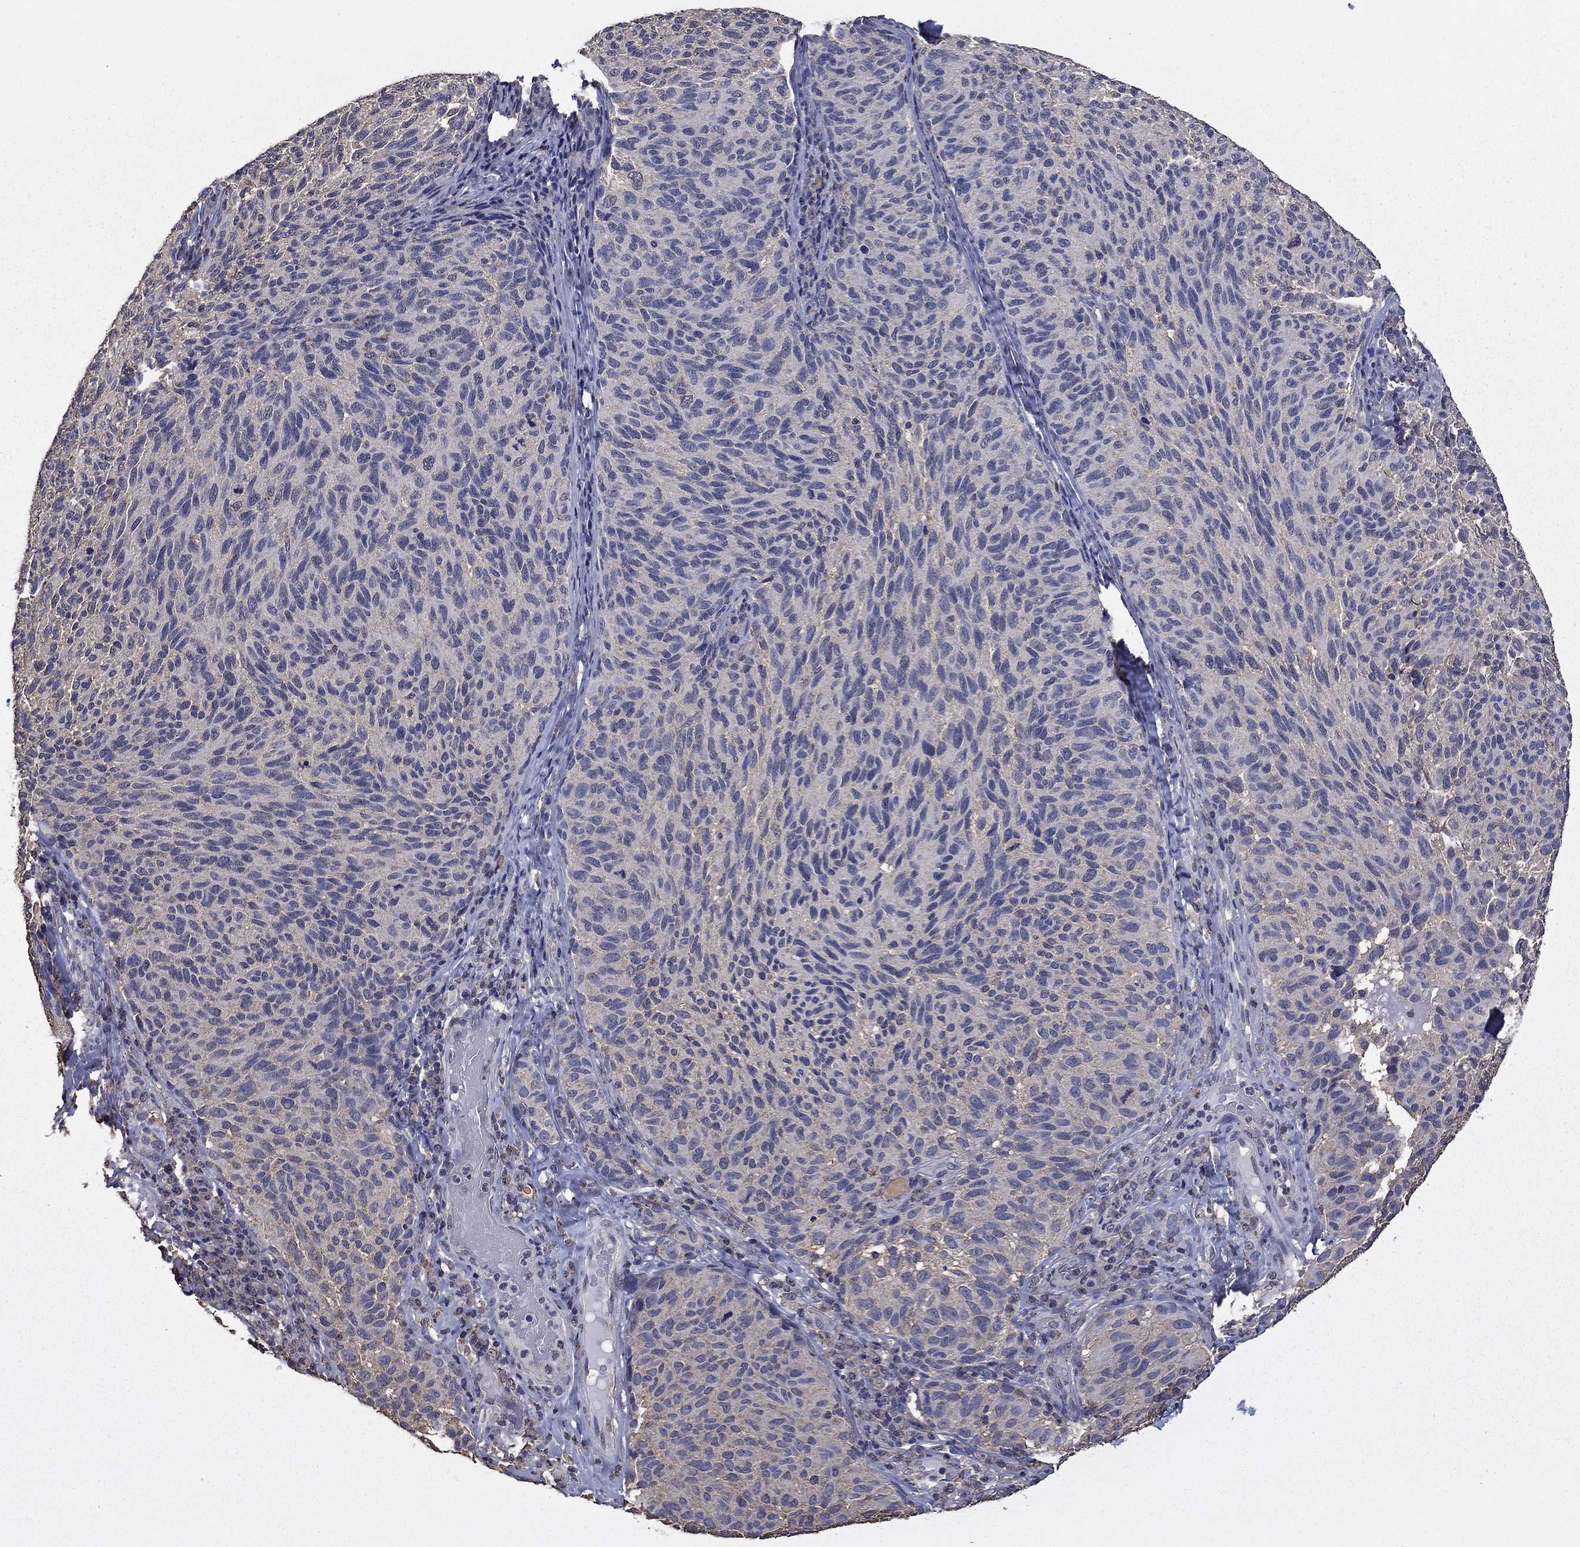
{"staining": {"intensity": "negative", "quantity": "none", "location": "none"}, "tissue": "melanoma", "cell_type": "Tumor cells", "image_type": "cancer", "snomed": [{"axis": "morphology", "description": "Malignant melanoma, NOS"}, {"axis": "topography", "description": "Skin"}], "caption": "There is no significant staining in tumor cells of malignant melanoma.", "gene": "MFAP3L", "patient": {"sex": "female", "age": 73}}